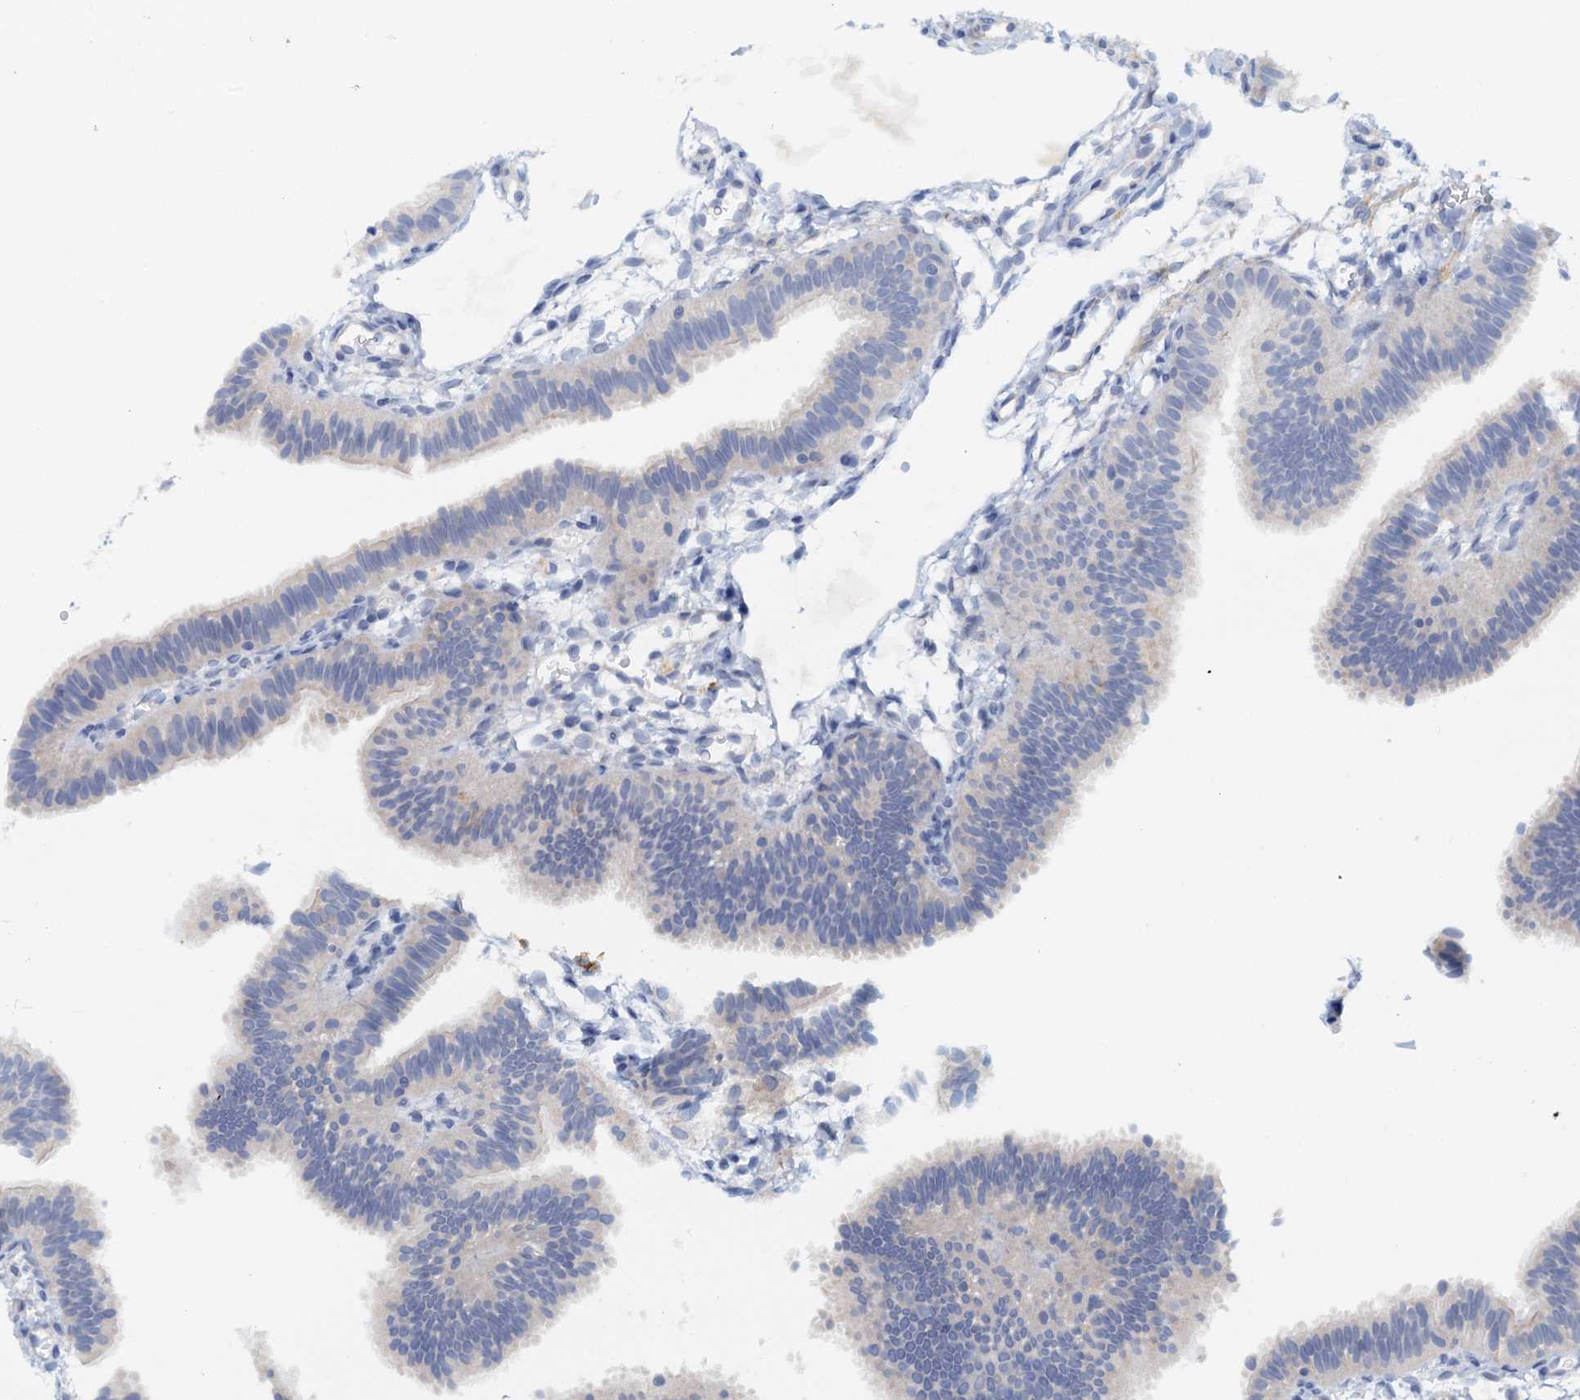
{"staining": {"intensity": "negative", "quantity": "none", "location": "none"}, "tissue": "fallopian tube", "cell_type": "Glandular cells", "image_type": "normal", "snomed": [{"axis": "morphology", "description": "Normal tissue, NOS"}, {"axis": "topography", "description": "Fallopian tube"}], "caption": "A high-resolution micrograph shows IHC staining of benign fallopian tube, which demonstrates no significant positivity in glandular cells.", "gene": "DTD1", "patient": {"sex": "female", "age": 35}}